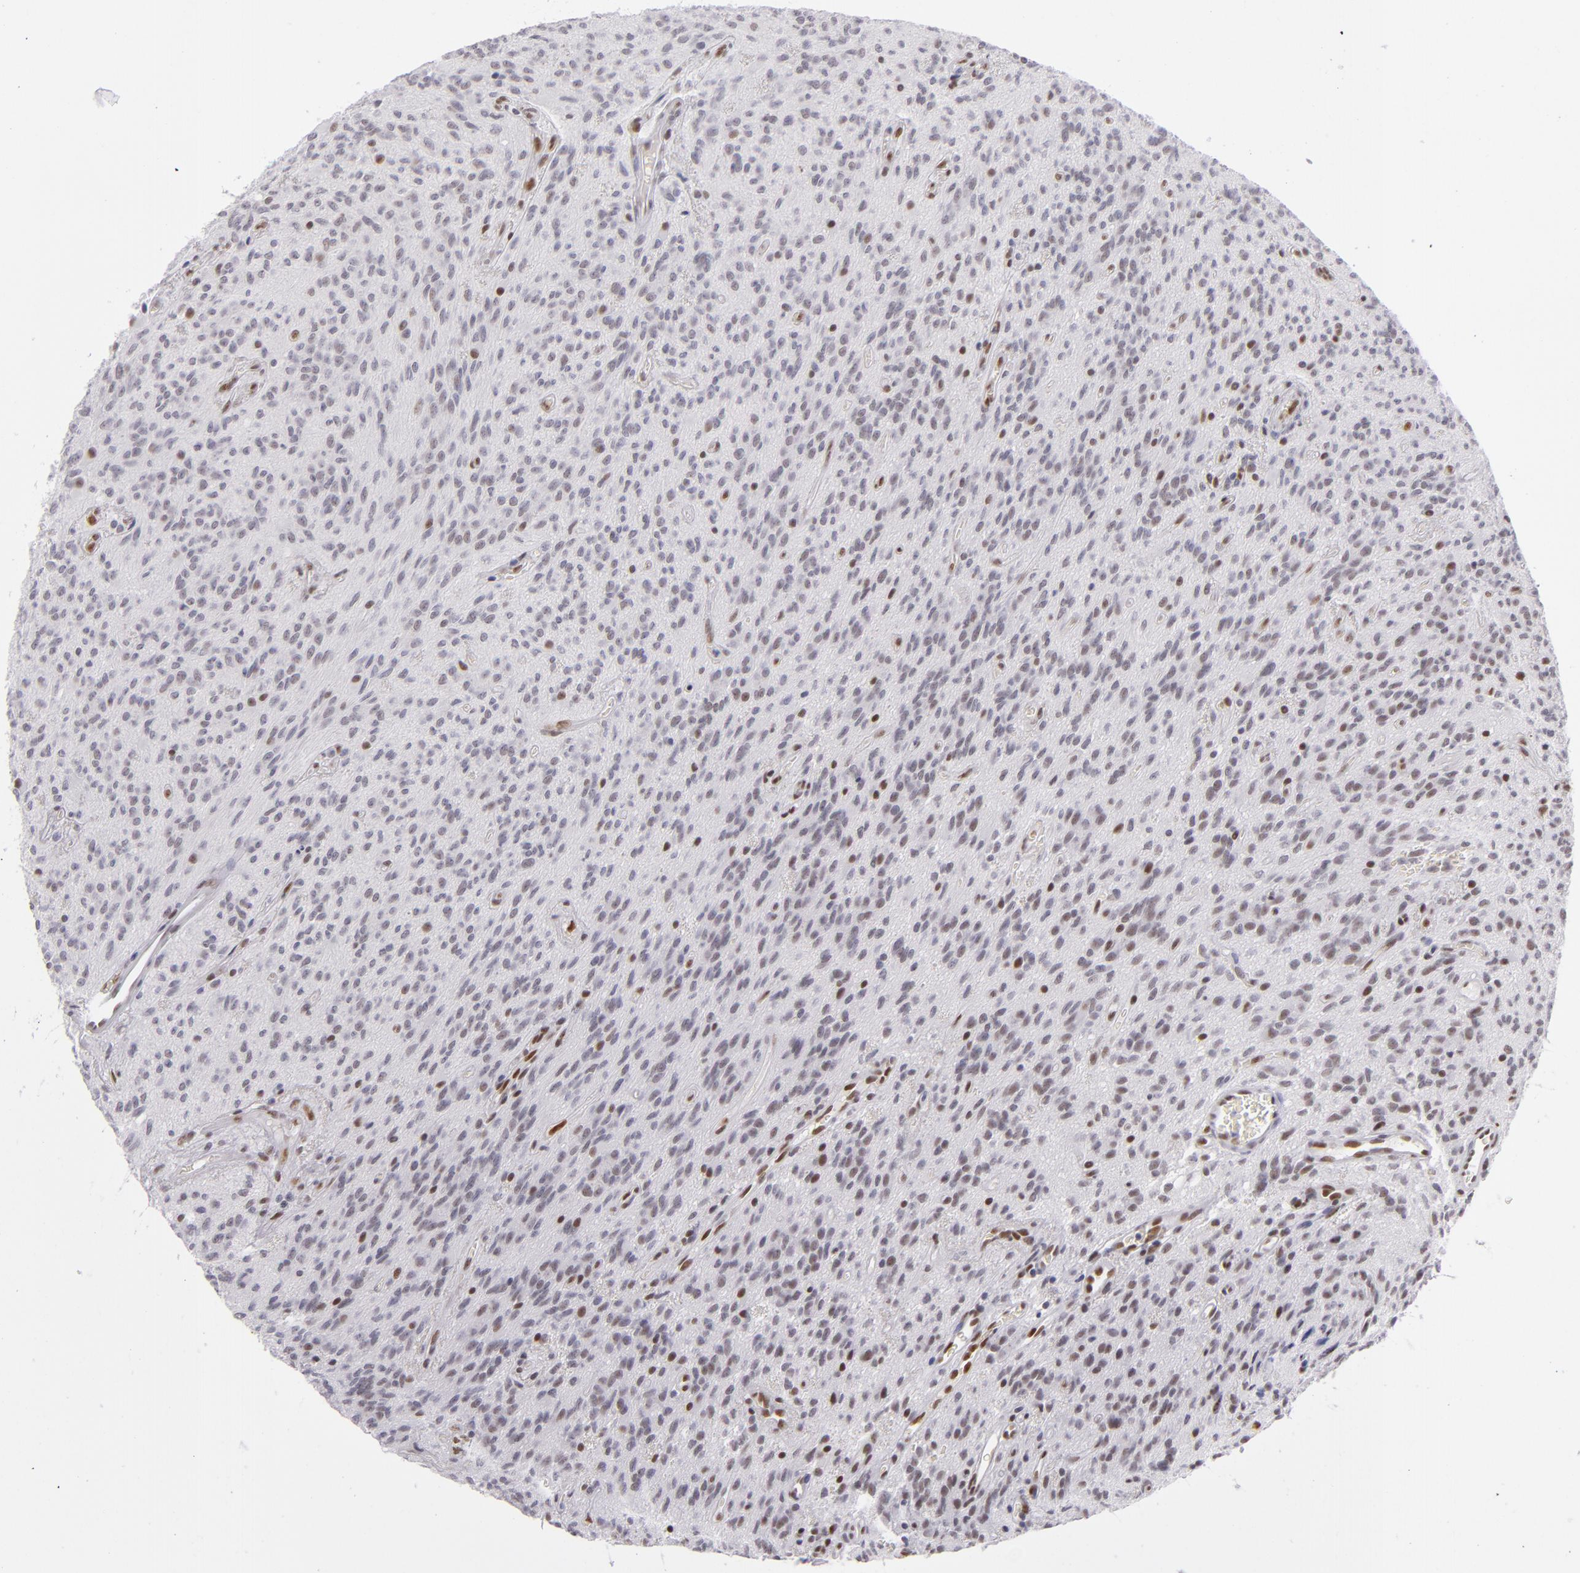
{"staining": {"intensity": "weak", "quantity": "<25%", "location": "nuclear"}, "tissue": "glioma", "cell_type": "Tumor cells", "image_type": "cancer", "snomed": [{"axis": "morphology", "description": "Glioma, malignant, Low grade"}, {"axis": "topography", "description": "Brain"}], "caption": "This is an immunohistochemistry photomicrograph of malignant glioma (low-grade). There is no positivity in tumor cells.", "gene": "TOP3A", "patient": {"sex": "female", "age": 15}}